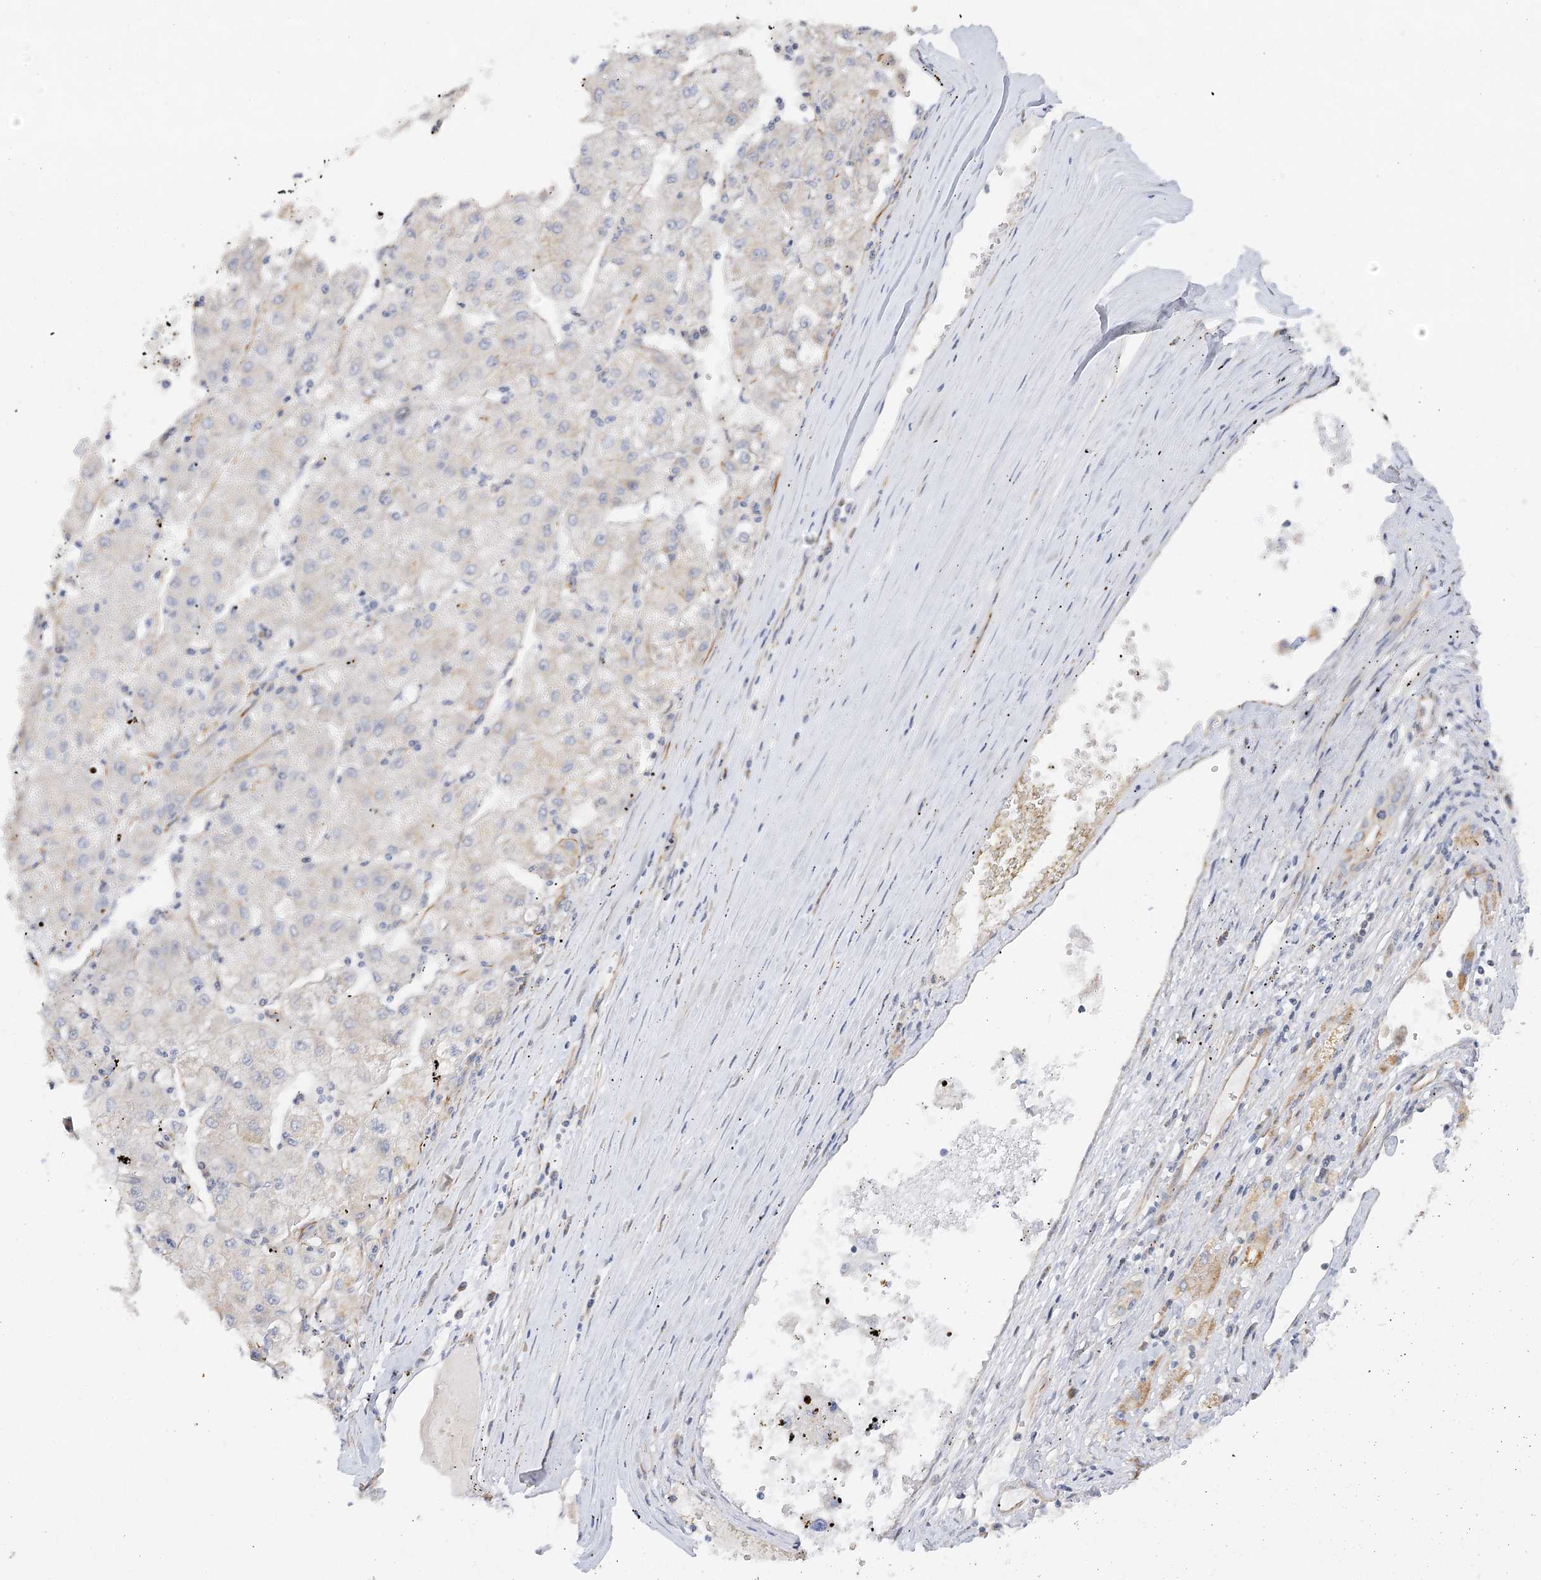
{"staining": {"intensity": "negative", "quantity": "none", "location": "none"}, "tissue": "liver cancer", "cell_type": "Tumor cells", "image_type": "cancer", "snomed": [{"axis": "morphology", "description": "Carcinoma, Hepatocellular, NOS"}, {"axis": "topography", "description": "Liver"}], "caption": "Tumor cells show no significant expression in hepatocellular carcinoma (liver).", "gene": "NELL2", "patient": {"sex": "male", "age": 72}}